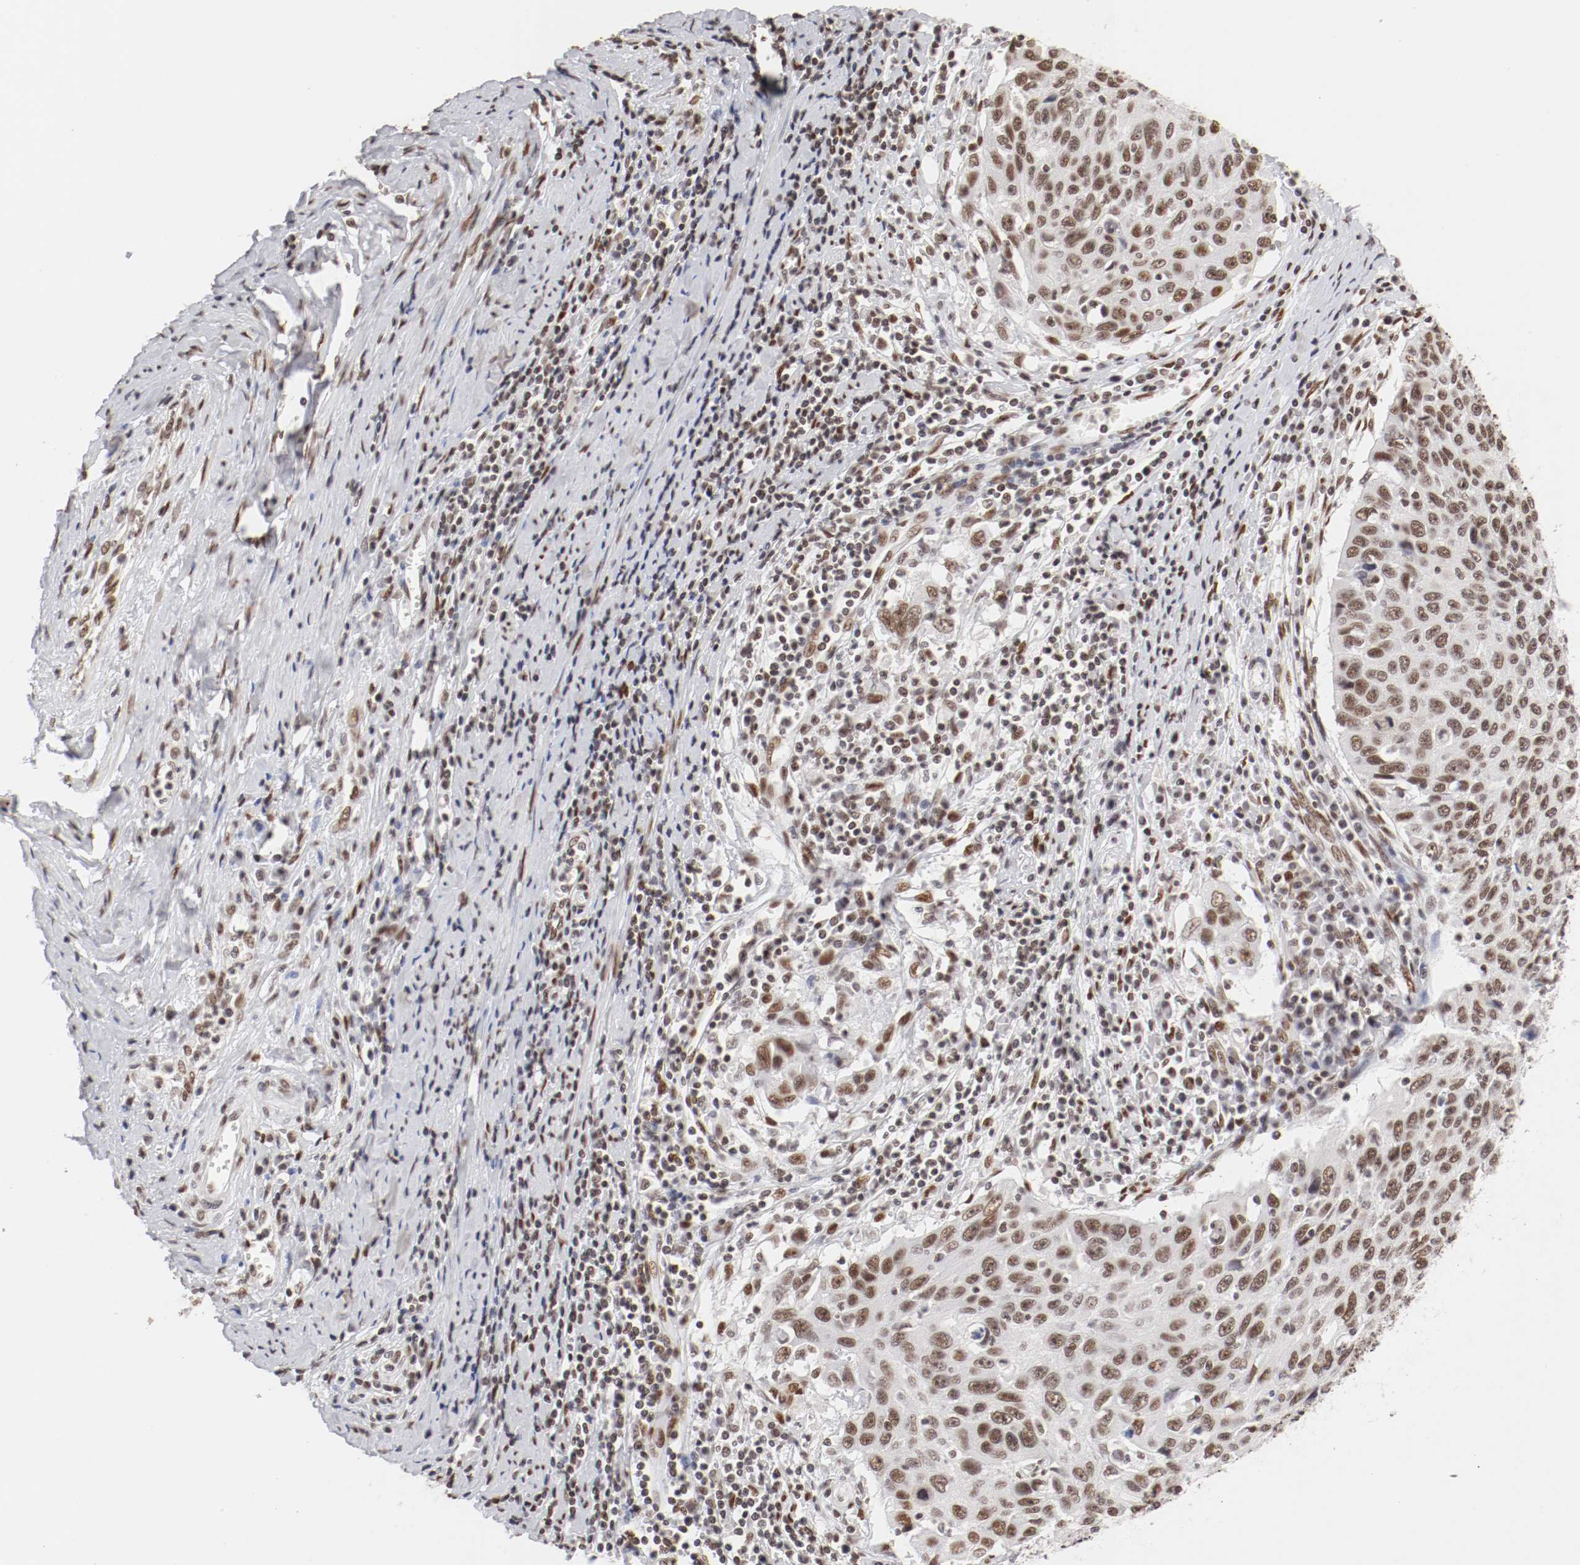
{"staining": {"intensity": "moderate", "quantity": ">75%", "location": "nuclear"}, "tissue": "cervical cancer", "cell_type": "Tumor cells", "image_type": "cancer", "snomed": [{"axis": "morphology", "description": "Squamous cell carcinoma, NOS"}, {"axis": "topography", "description": "Cervix"}], "caption": "Human squamous cell carcinoma (cervical) stained with a protein marker shows moderate staining in tumor cells.", "gene": "TP53BP1", "patient": {"sex": "female", "age": 53}}